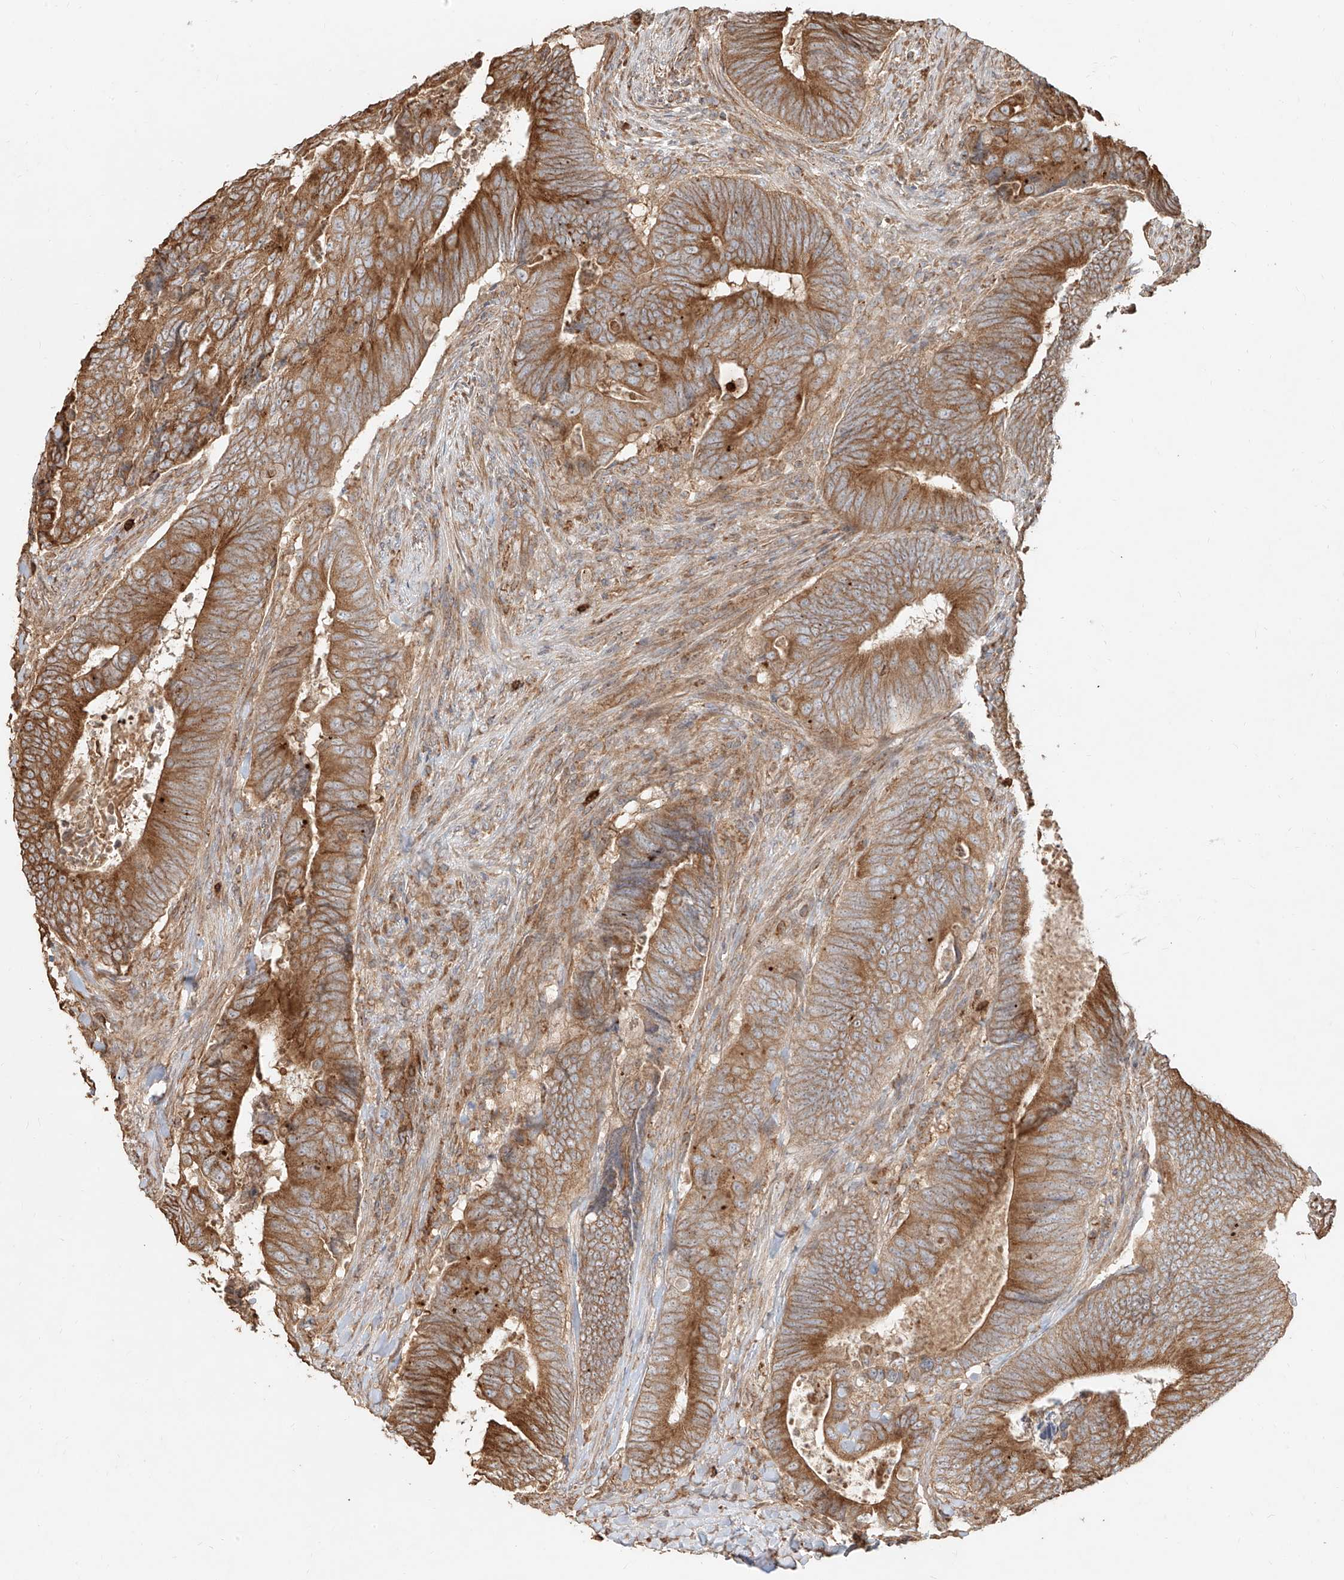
{"staining": {"intensity": "moderate", "quantity": ">75%", "location": "cytoplasmic/membranous"}, "tissue": "colorectal cancer", "cell_type": "Tumor cells", "image_type": "cancer", "snomed": [{"axis": "morphology", "description": "Normal tissue, NOS"}, {"axis": "morphology", "description": "Adenocarcinoma, NOS"}, {"axis": "topography", "description": "Colon"}], "caption": "A high-resolution histopathology image shows immunohistochemistry (IHC) staining of colorectal cancer (adenocarcinoma), which demonstrates moderate cytoplasmic/membranous expression in about >75% of tumor cells.", "gene": "EFNB1", "patient": {"sex": "male", "age": 56}}